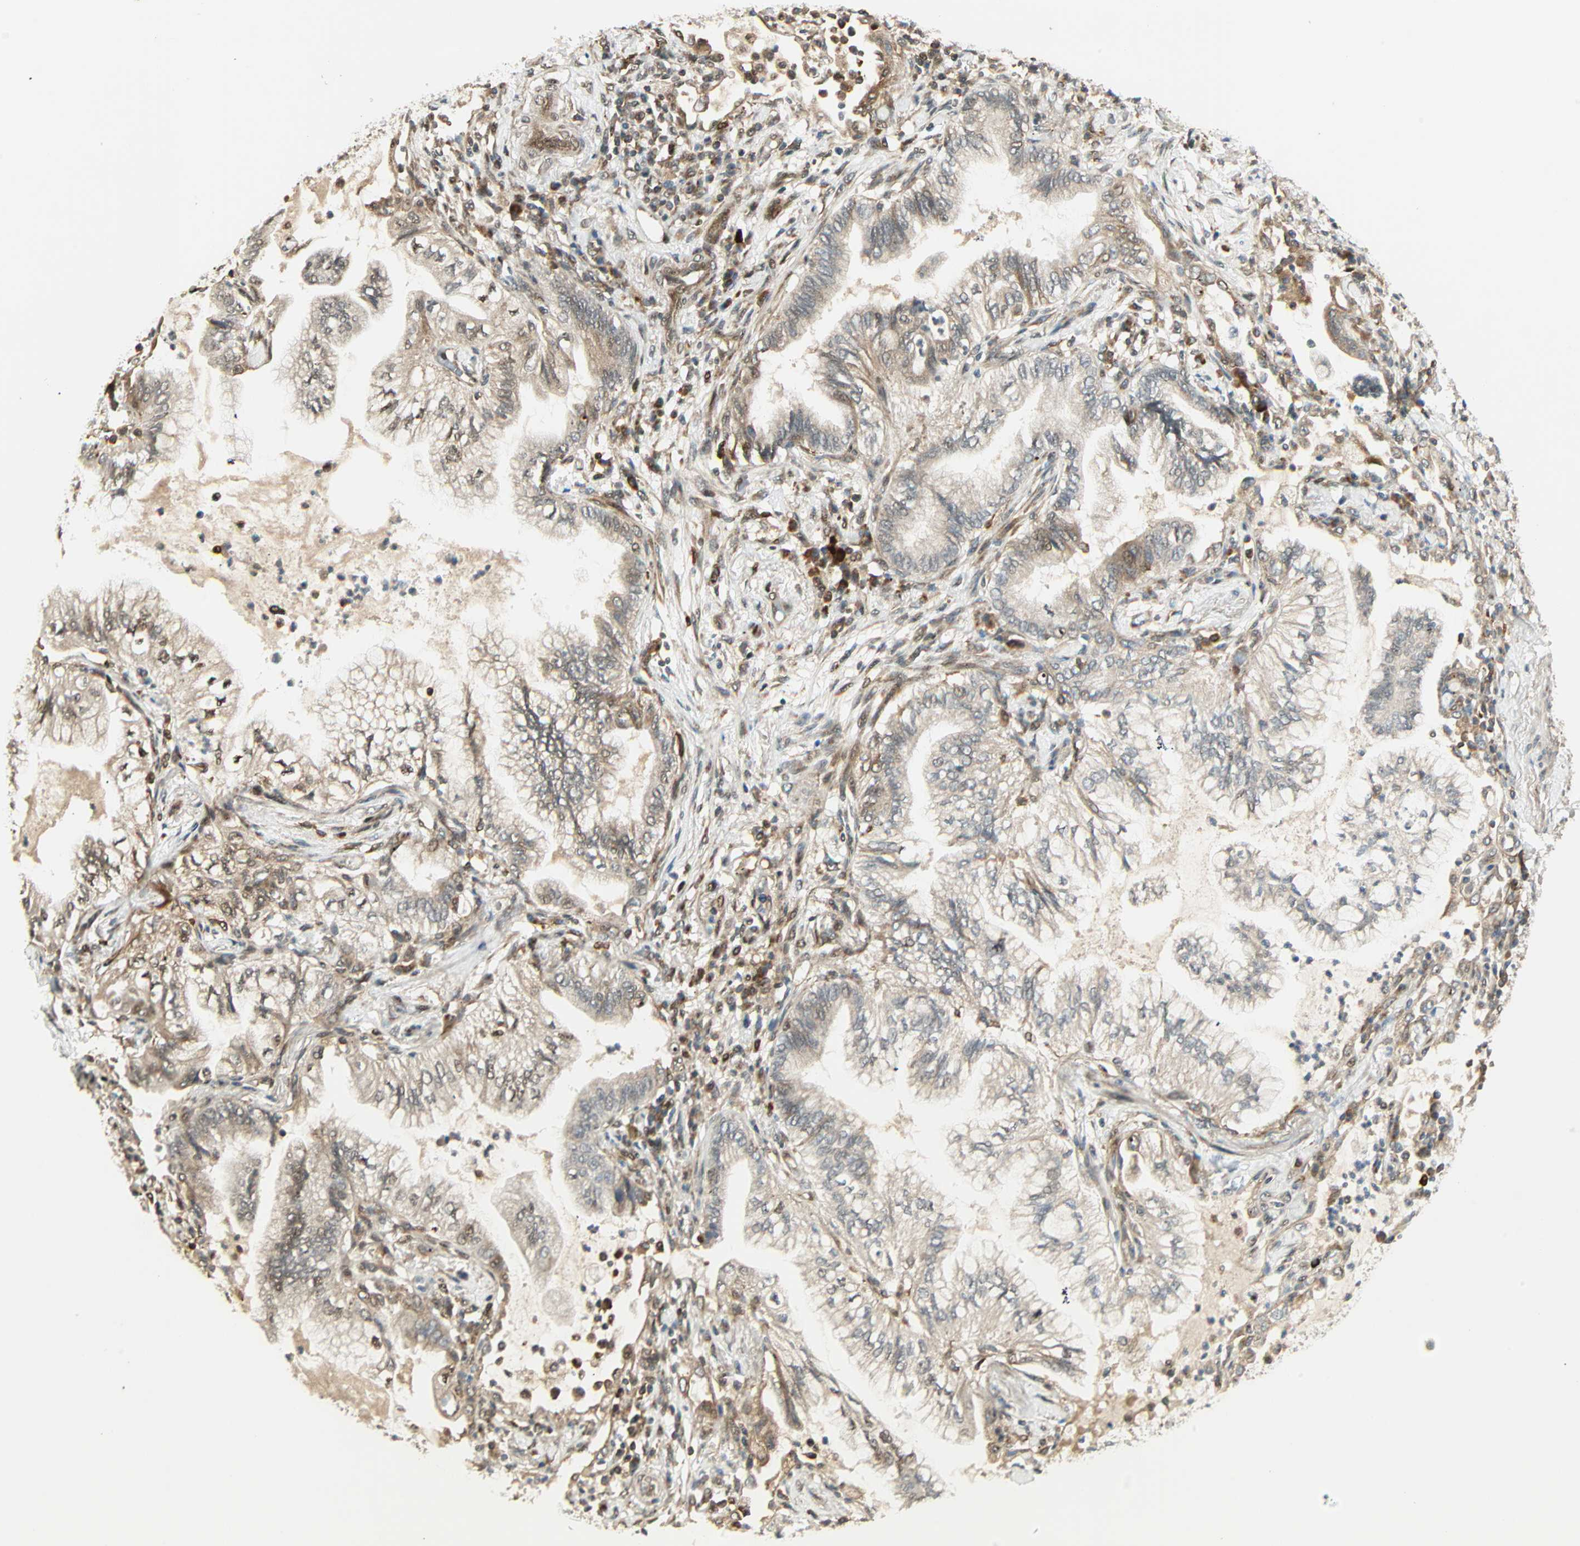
{"staining": {"intensity": "moderate", "quantity": "25%-75%", "location": "cytoplasmic/membranous"}, "tissue": "lung cancer", "cell_type": "Tumor cells", "image_type": "cancer", "snomed": [{"axis": "morphology", "description": "Normal tissue, NOS"}, {"axis": "morphology", "description": "Adenocarcinoma, NOS"}, {"axis": "topography", "description": "Bronchus"}, {"axis": "topography", "description": "Lung"}], "caption": "Protein analysis of lung cancer tissue reveals moderate cytoplasmic/membranous staining in approximately 25%-75% of tumor cells. (DAB (3,3'-diaminobenzidine) IHC with brightfield microscopy, high magnification).", "gene": "PNPLA6", "patient": {"sex": "female", "age": 70}}